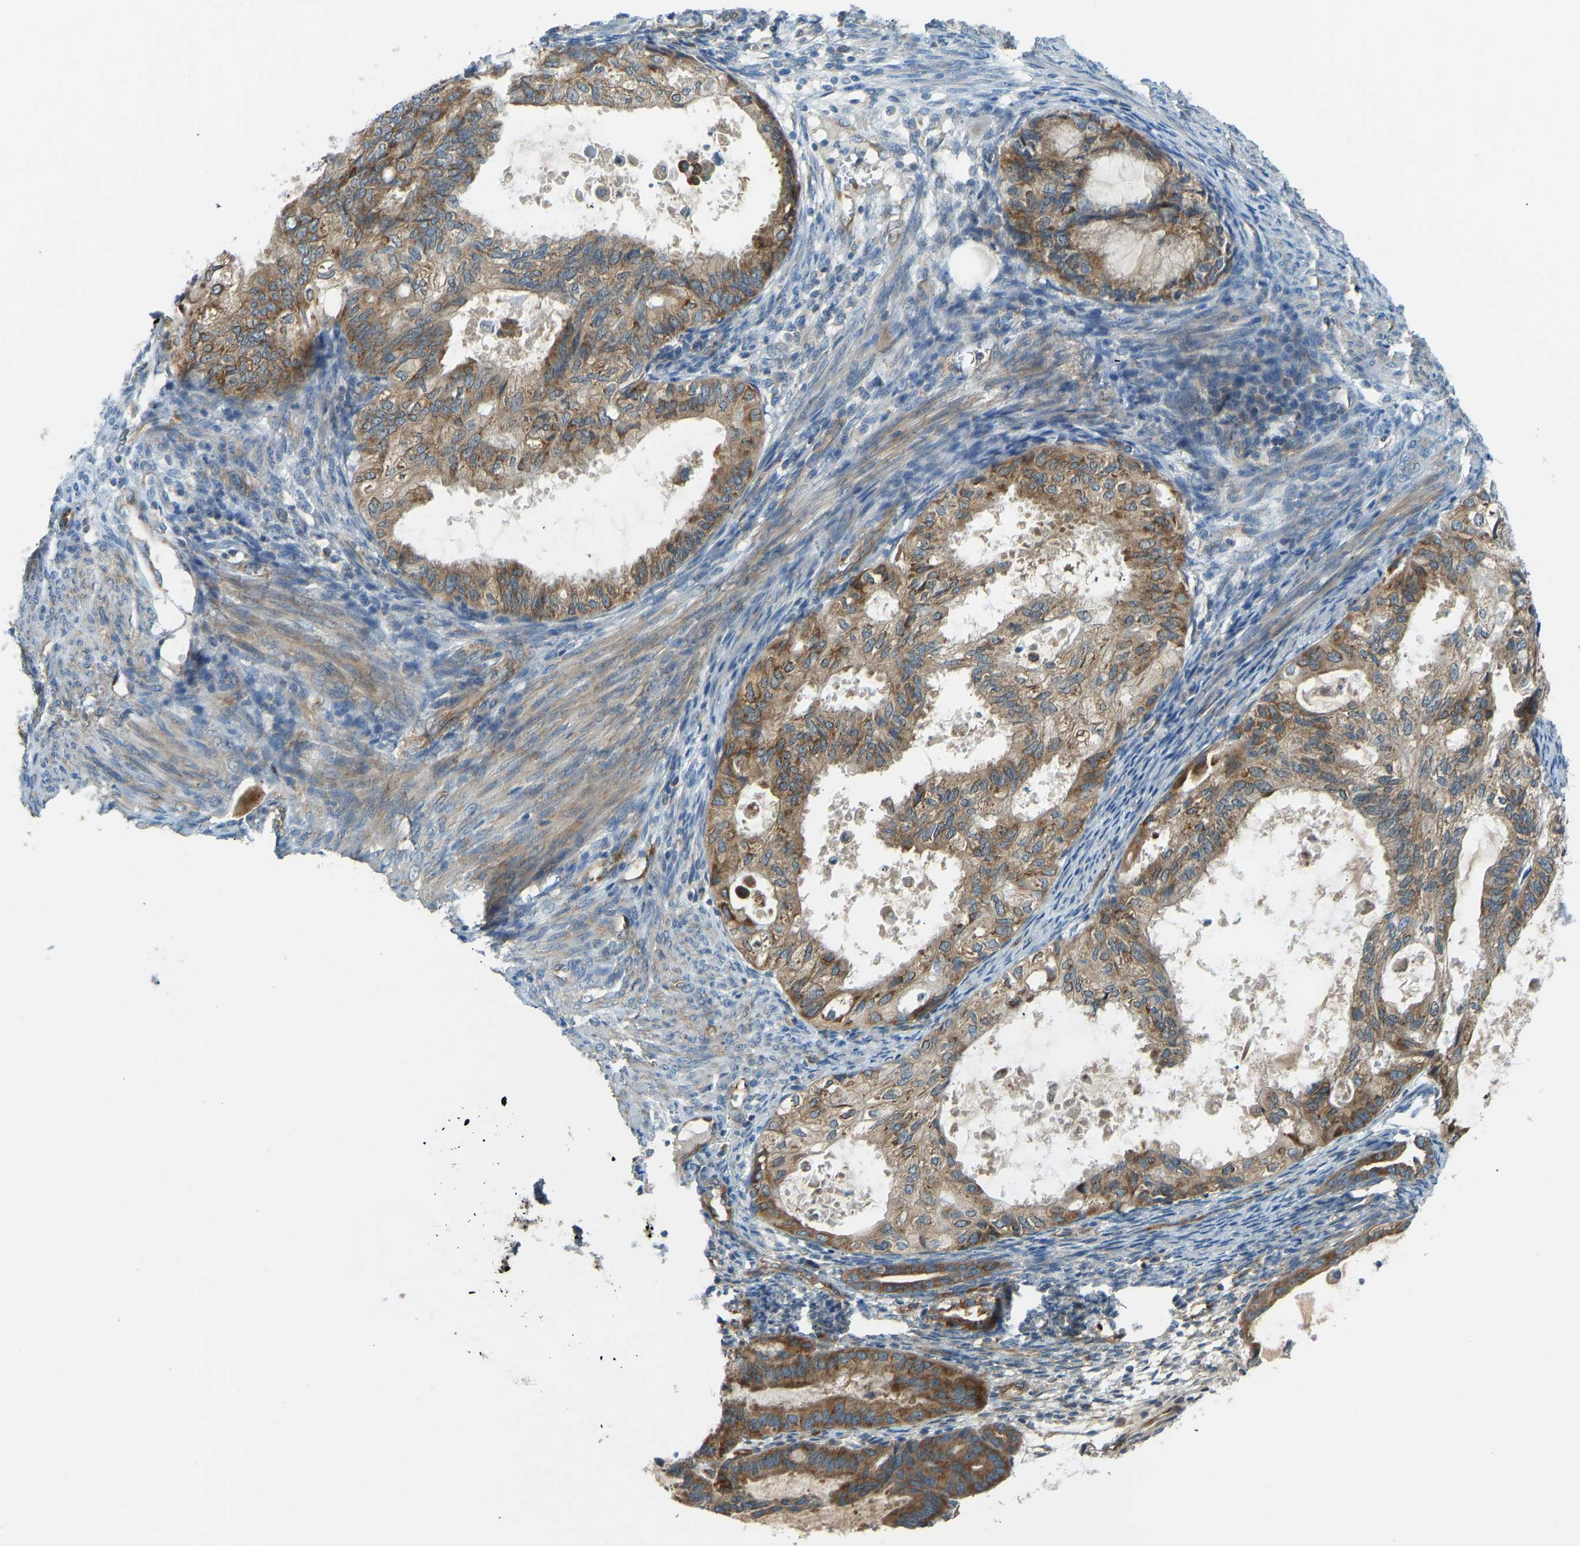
{"staining": {"intensity": "moderate", "quantity": ">75%", "location": "cytoplasmic/membranous"}, "tissue": "cervical cancer", "cell_type": "Tumor cells", "image_type": "cancer", "snomed": [{"axis": "morphology", "description": "Normal tissue, NOS"}, {"axis": "morphology", "description": "Adenocarcinoma, NOS"}, {"axis": "topography", "description": "Cervix"}, {"axis": "topography", "description": "Endometrium"}], "caption": "Protein expression analysis of human cervical cancer reveals moderate cytoplasmic/membranous staining in approximately >75% of tumor cells.", "gene": "STAU2", "patient": {"sex": "female", "age": 86}}